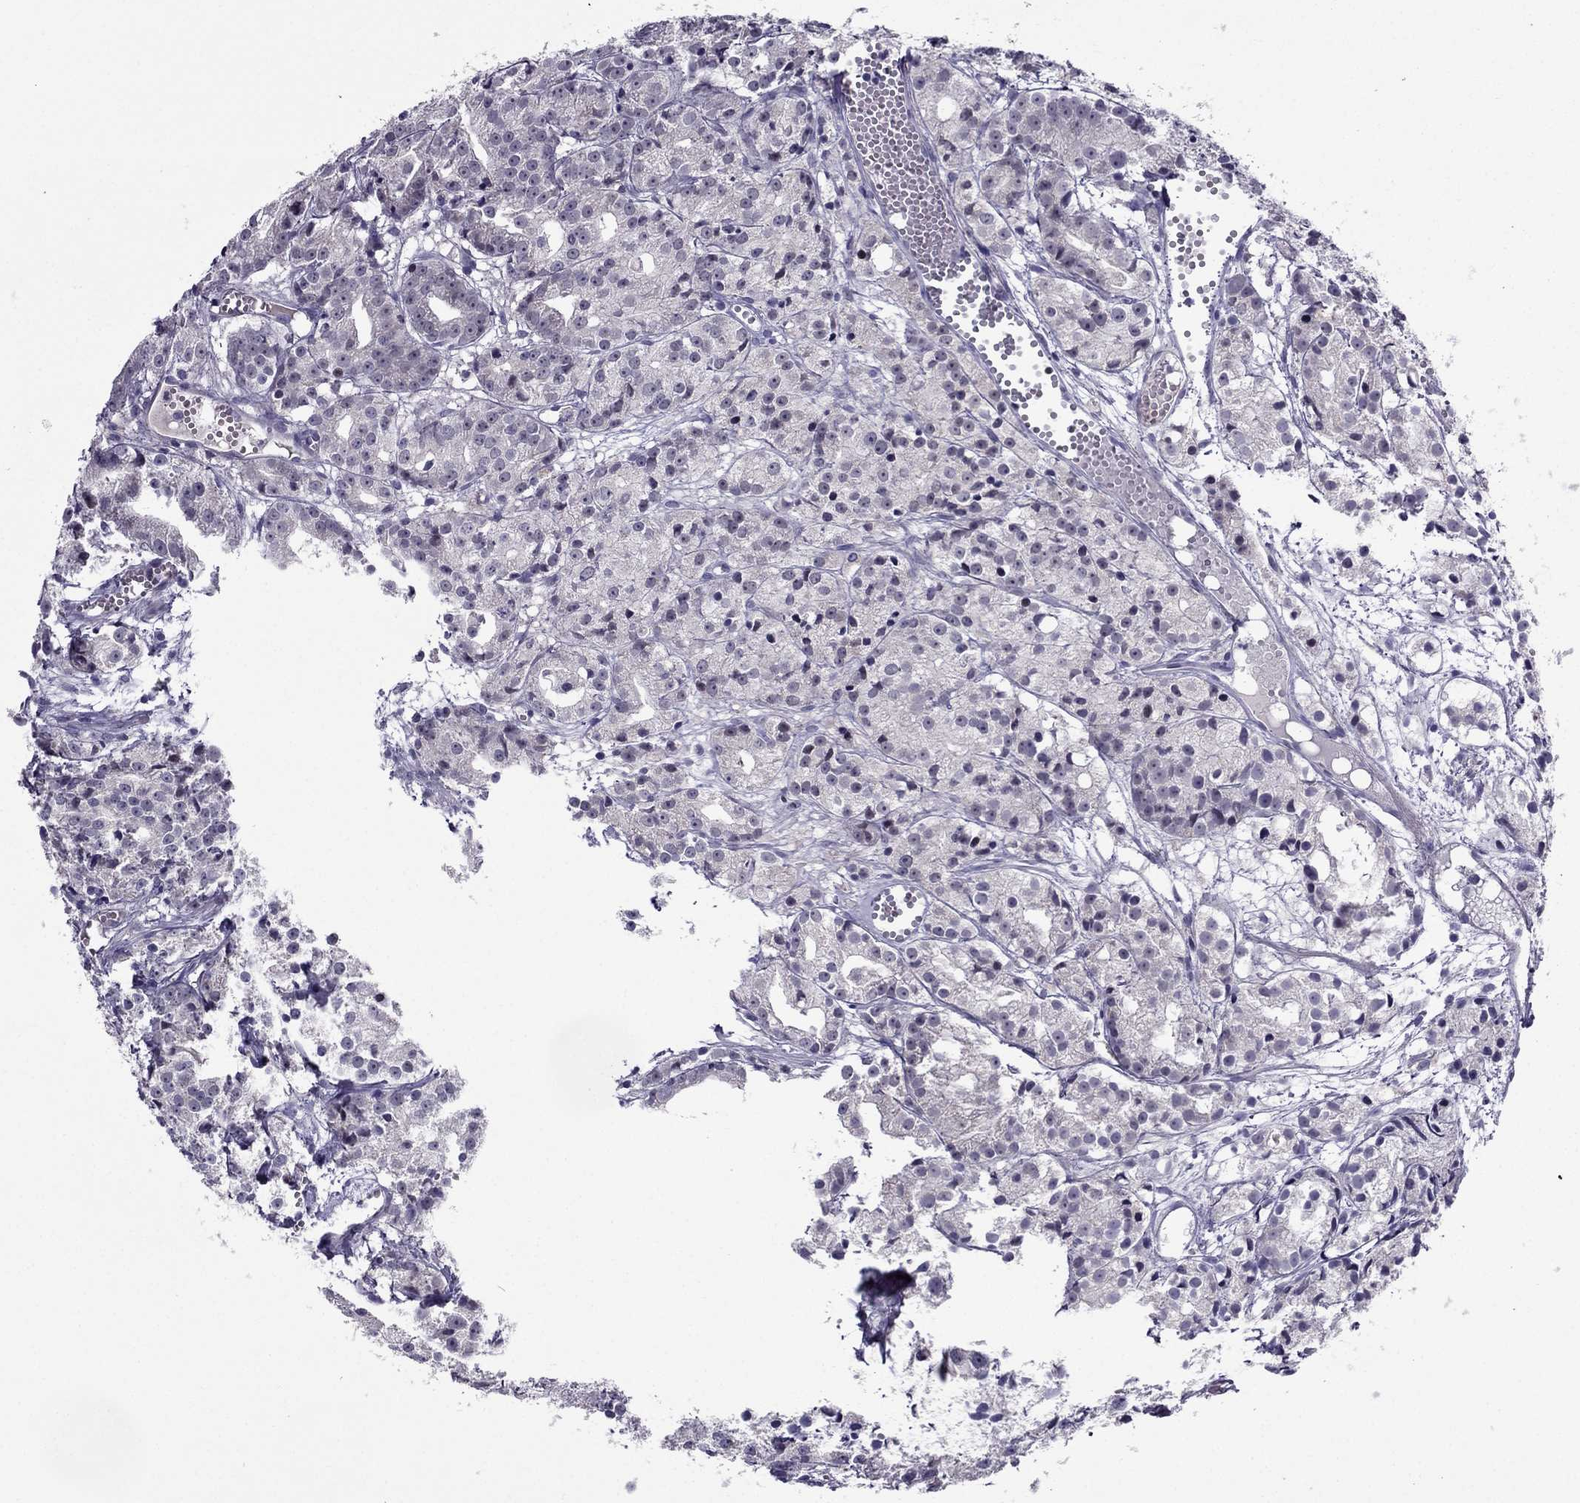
{"staining": {"intensity": "negative", "quantity": "none", "location": "none"}, "tissue": "prostate cancer", "cell_type": "Tumor cells", "image_type": "cancer", "snomed": [{"axis": "morphology", "description": "Adenocarcinoma, Medium grade"}, {"axis": "topography", "description": "Prostate"}], "caption": "A high-resolution photomicrograph shows immunohistochemistry (IHC) staining of prostate adenocarcinoma (medium-grade), which demonstrates no significant staining in tumor cells.", "gene": "MYBPH", "patient": {"sex": "male", "age": 74}}